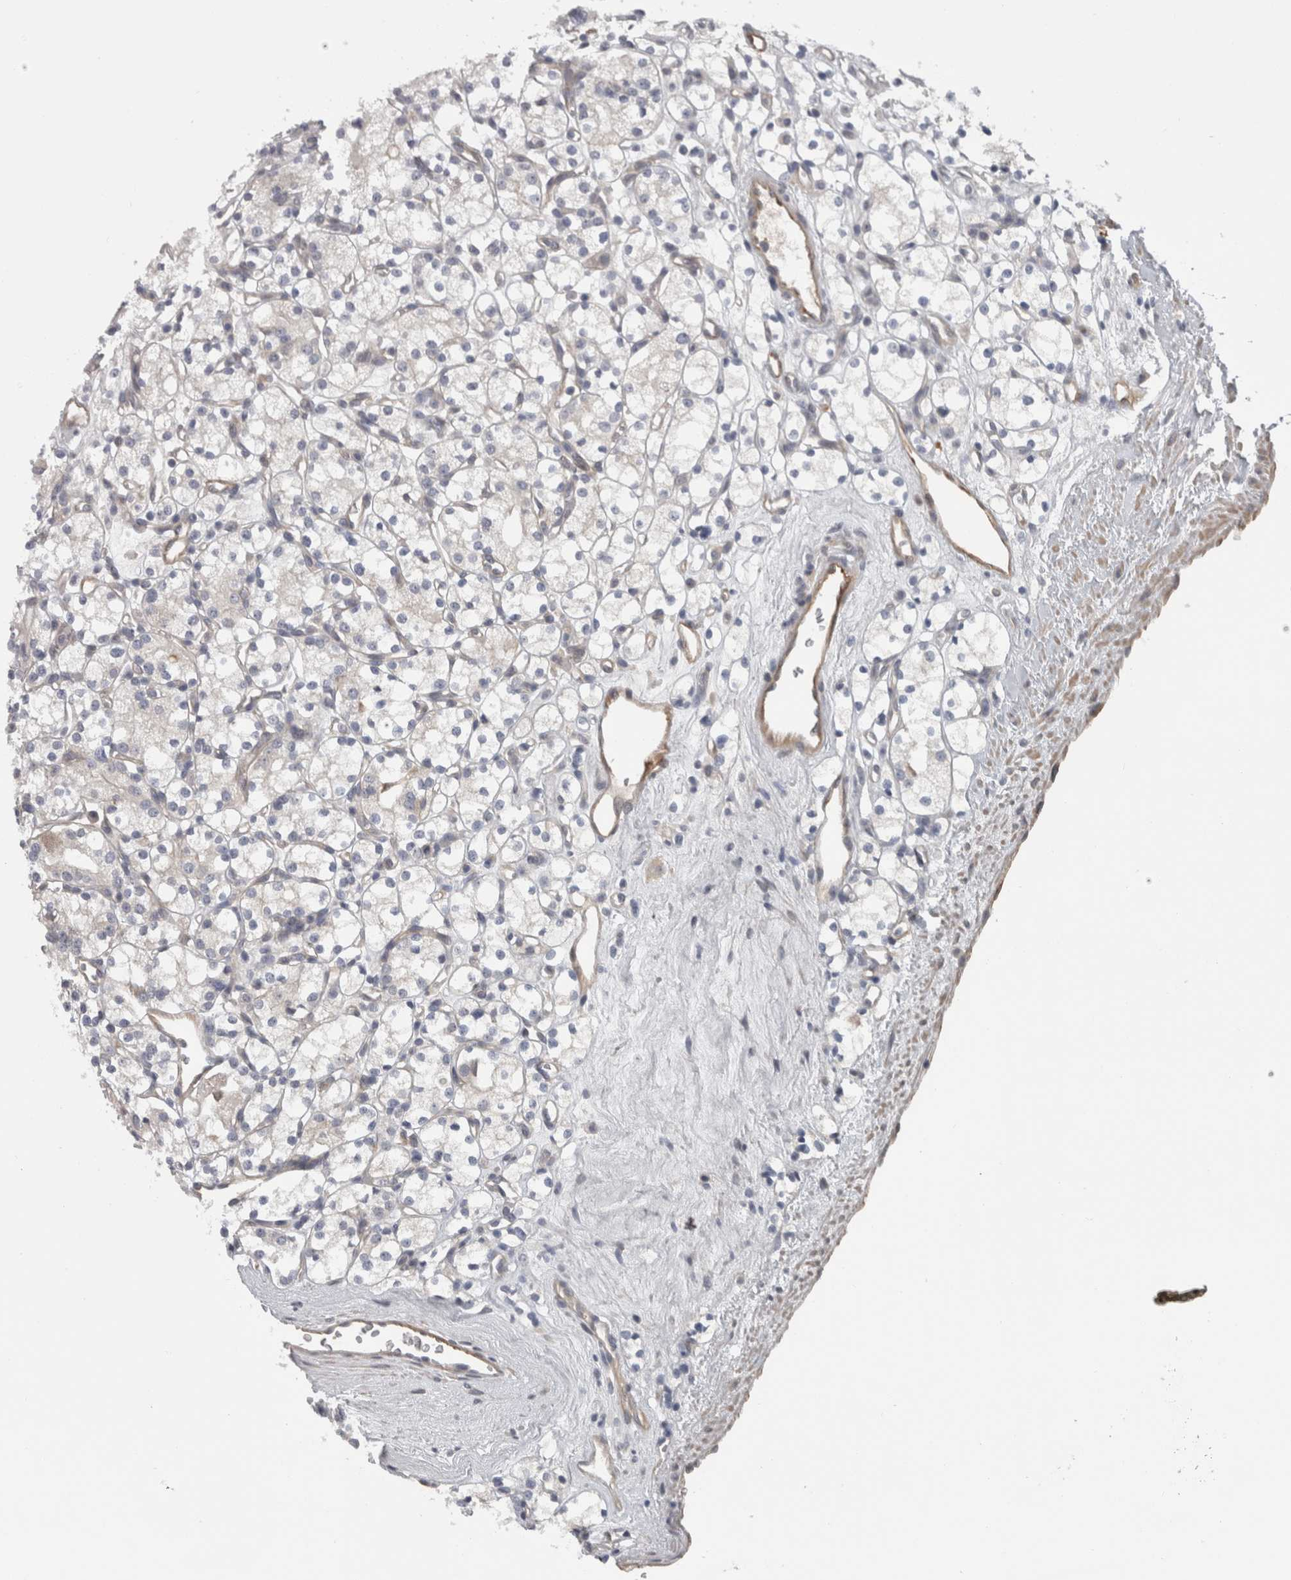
{"staining": {"intensity": "negative", "quantity": "none", "location": "none"}, "tissue": "renal cancer", "cell_type": "Tumor cells", "image_type": "cancer", "snomed": [{"axis": "morphology", "description": "Adenocarcinoma, NOS"}, {"axis": "topography", "description": "Kidney"}], "caption": "The immunohistochemistry micrograph has no significant positivity in tumor cells of renal adenocarcinoma tissue. (DAB (3,3'-diaminobenzidine) immunohistochemistry visualized using brightfield microscopy, high magnification).", "gene": "RMDN1", "patient": {"sex": "male", "age": 77}}